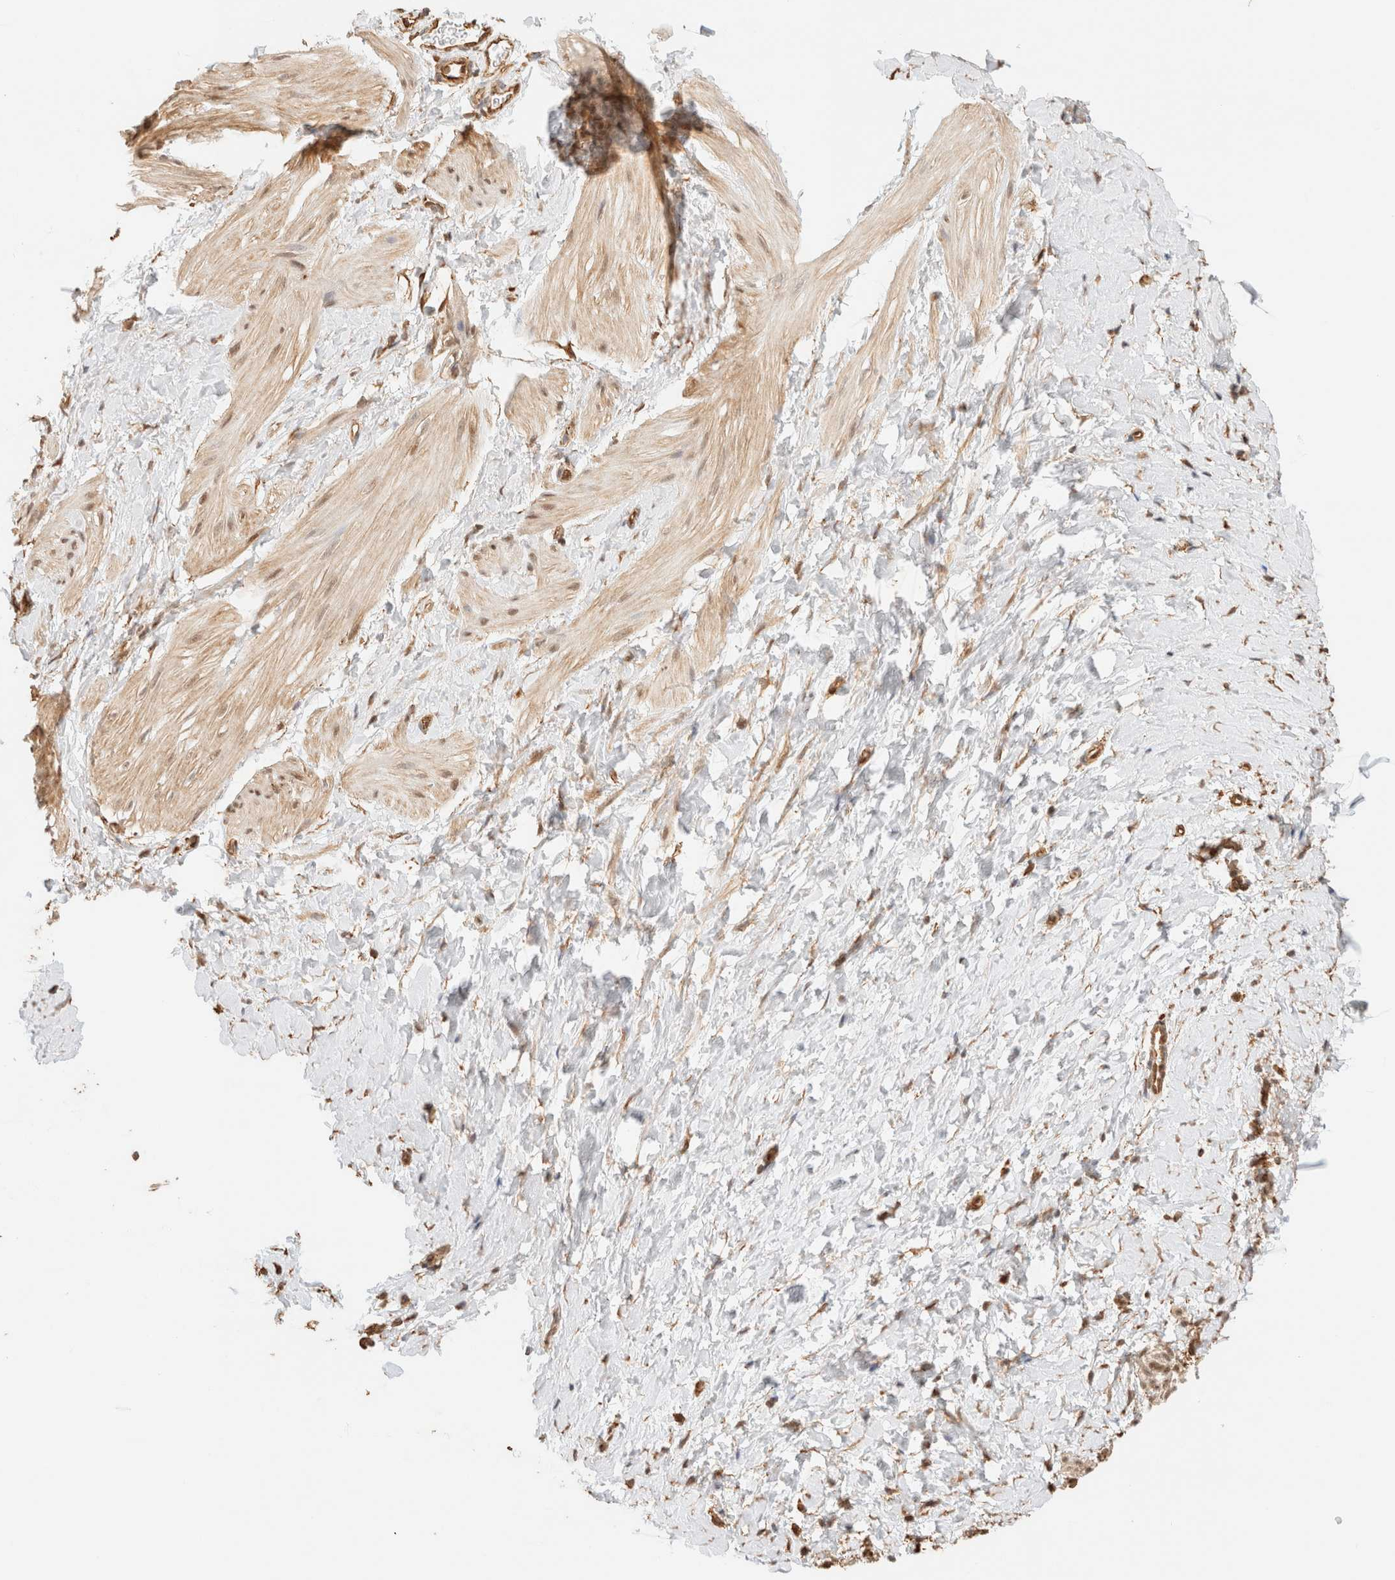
{"staining": {"intensity": "weak", "quantity": ">75%", "location": "cytoplasmic/membranous,nuclear"}, "tissue": "smooth muscle", "cell_type": "Smooth muscle cells", "image_type": "normal", "snomed": [{"axis": "morphology", "description": "Normal tissue, NOS"}, {"axis": "topography", "description": "Smooth muscle"}], "caption": "DAB (3,3'-diaminobenzidine) immunohistochemical staining of benign smooth muscle displays weak cytoplasmic/membranous,nuclear protein expression in approximately >75% of smooth muscle cells. (DAB (3,3'-diaminobenzidine) IHC with brightfield microscopy, high magnification).", "gene": "ARID5A", "patient": {"sex": "male", "age": 16}}